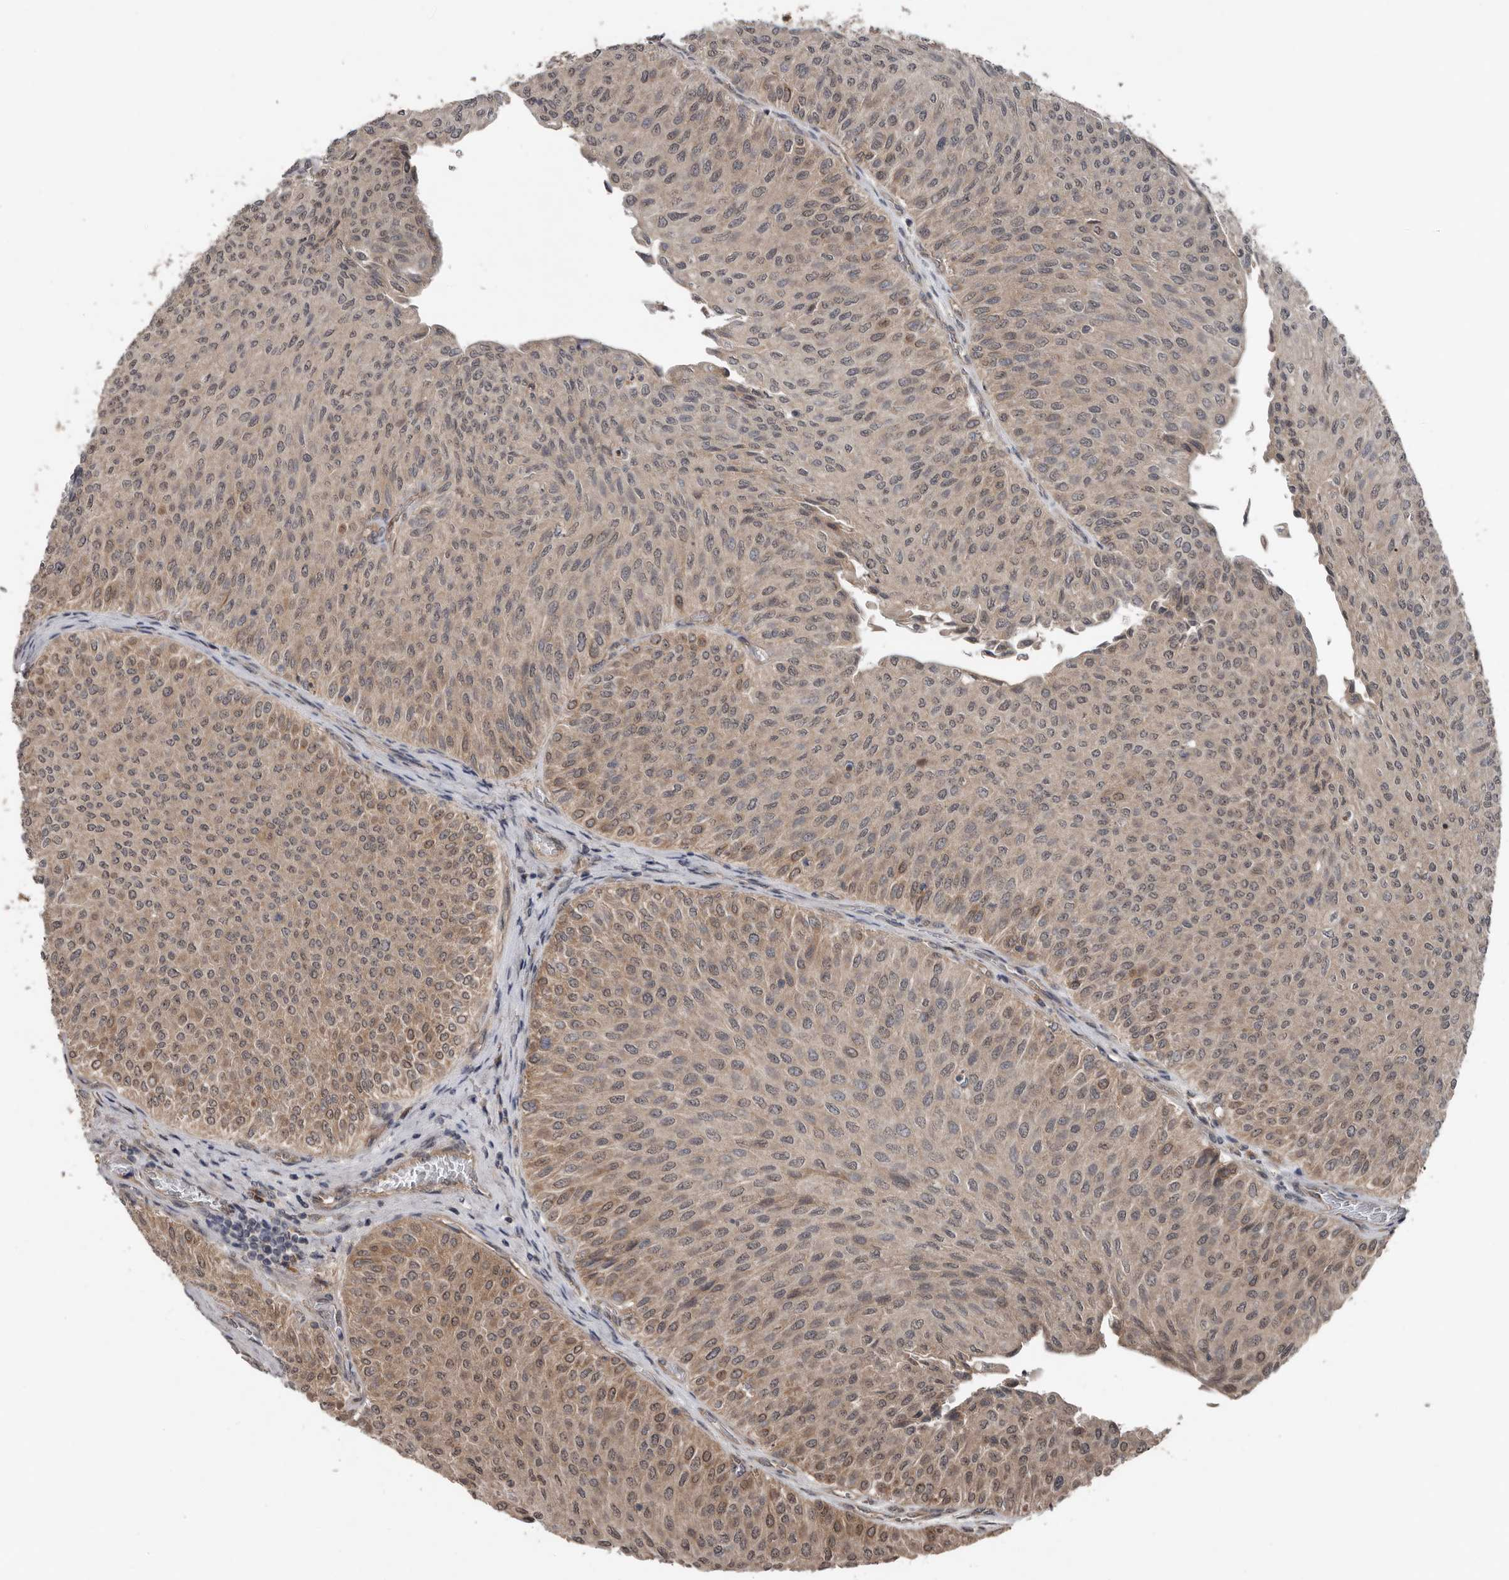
{"staining": {"intensity": "moderate", "quantity": ">75%", "location": "cytoplasmic/membranous"}, "tissue": "urothelial cancer", "cell_type": "Tumor cells", "image_type": "cancer", "snomed": [{"axis": "morphology", "description": "Urothelial carcinoma, Low grade"}, {"axis": "topography", "description": "Urinary bladder"}], "caption": "Moderate cytoplasmic/membranous staining for a protein is seen in approximately >75% of tumor cells of urothelial cancer using immunohistochemistry.", "gene": "DNAJB4", "patient": {"sex": "male", "age": 78}}